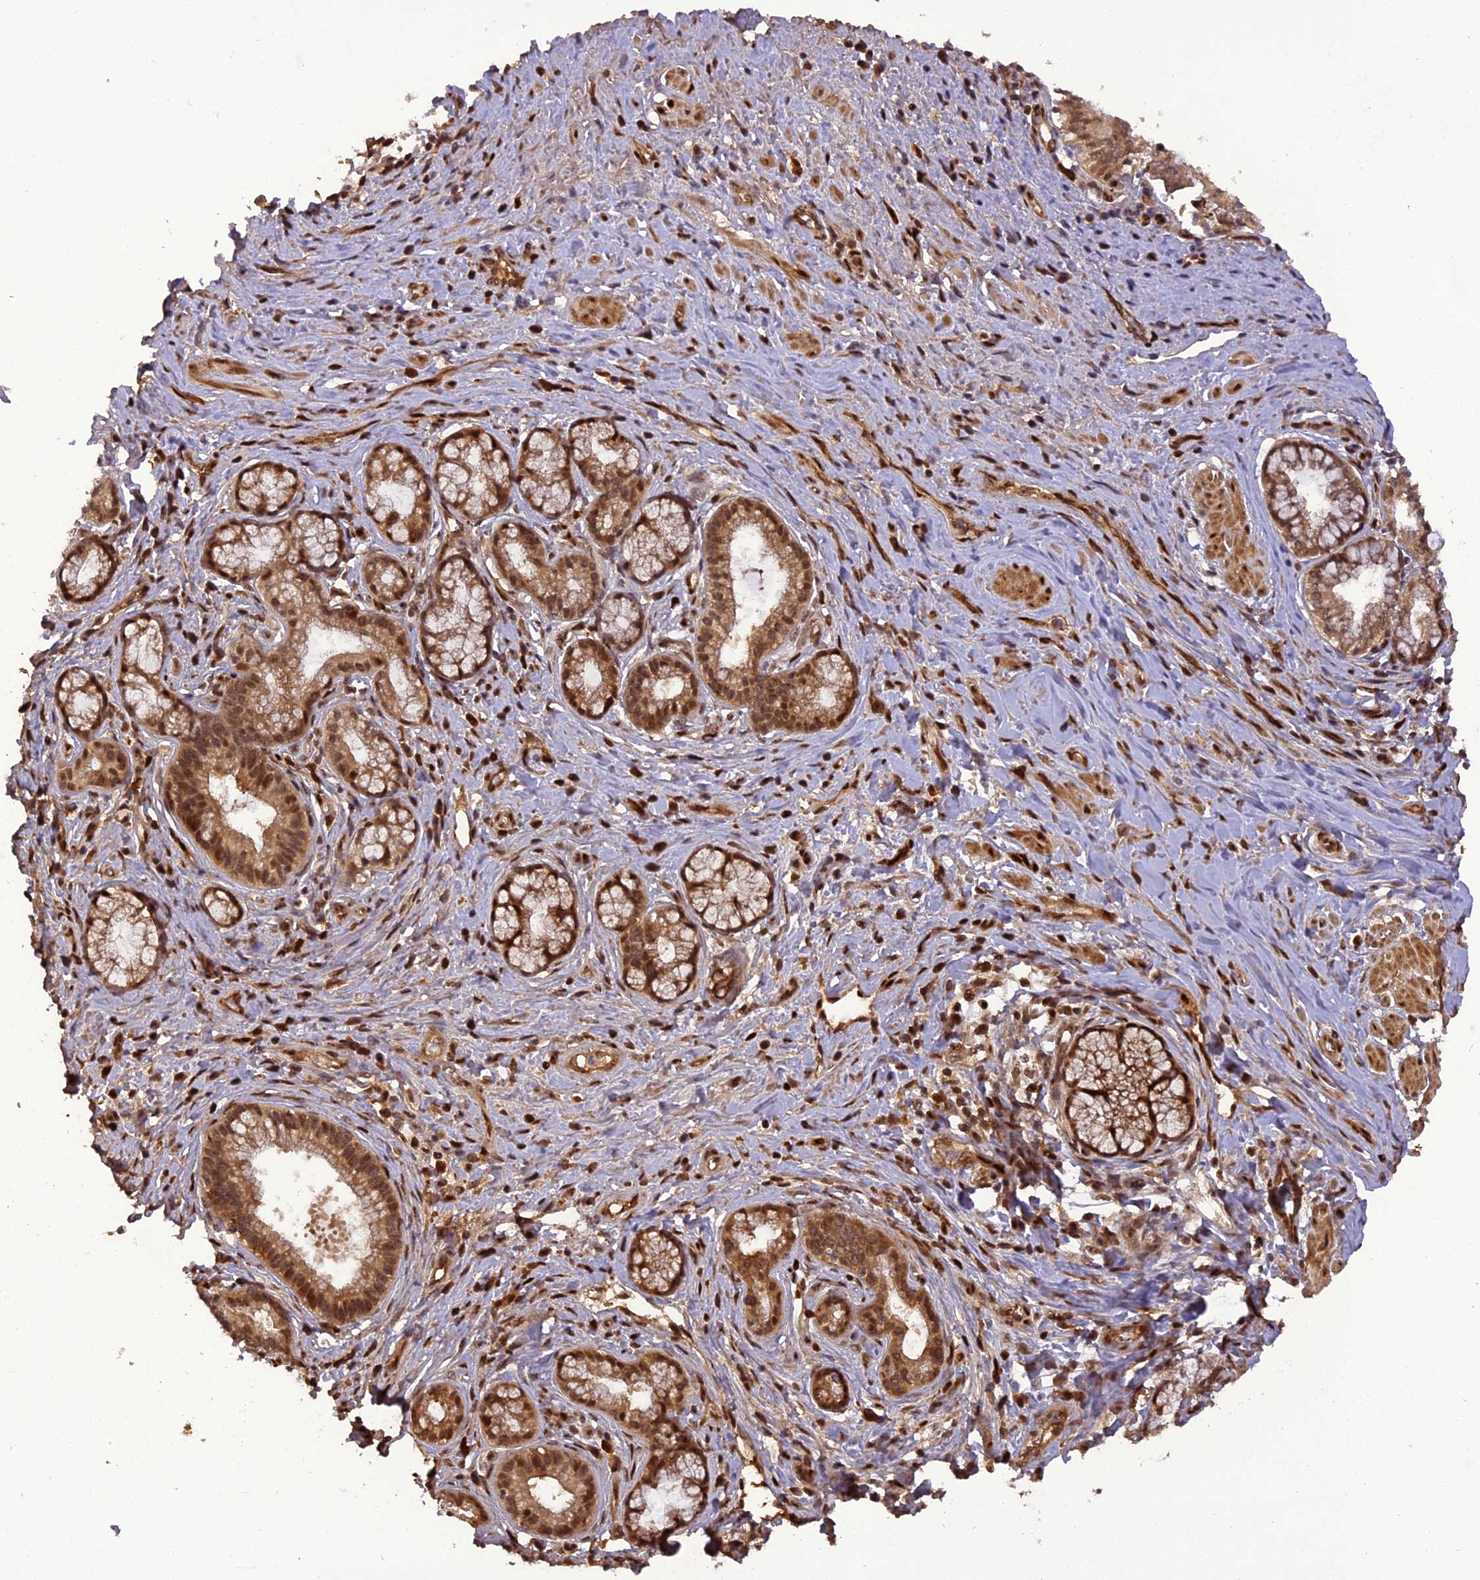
{"staining": {"intensity": "moderate", "quantity": ">75%", "location": "cytoplasmic/membranous,nuclear"}, "tissue": "pancreatic cancer", "cell_type": "Tumor cells", "image_type": "cancer", "snomed": [{"axis": "morphology", "description": "Adenocarcinoma, NOS"}, {"axis": "topography", "description": "Pancreas"}], "caption": "Human pancreatic cancer (adenocarcinoma) stained for a protein (brown) reveals moderate cytoplasmic/membranous and nuclear positive positivity in approximately >75% of tumor cells.", "gene": "MICALL1", "patient": {"sex": "male", "age": 72}}